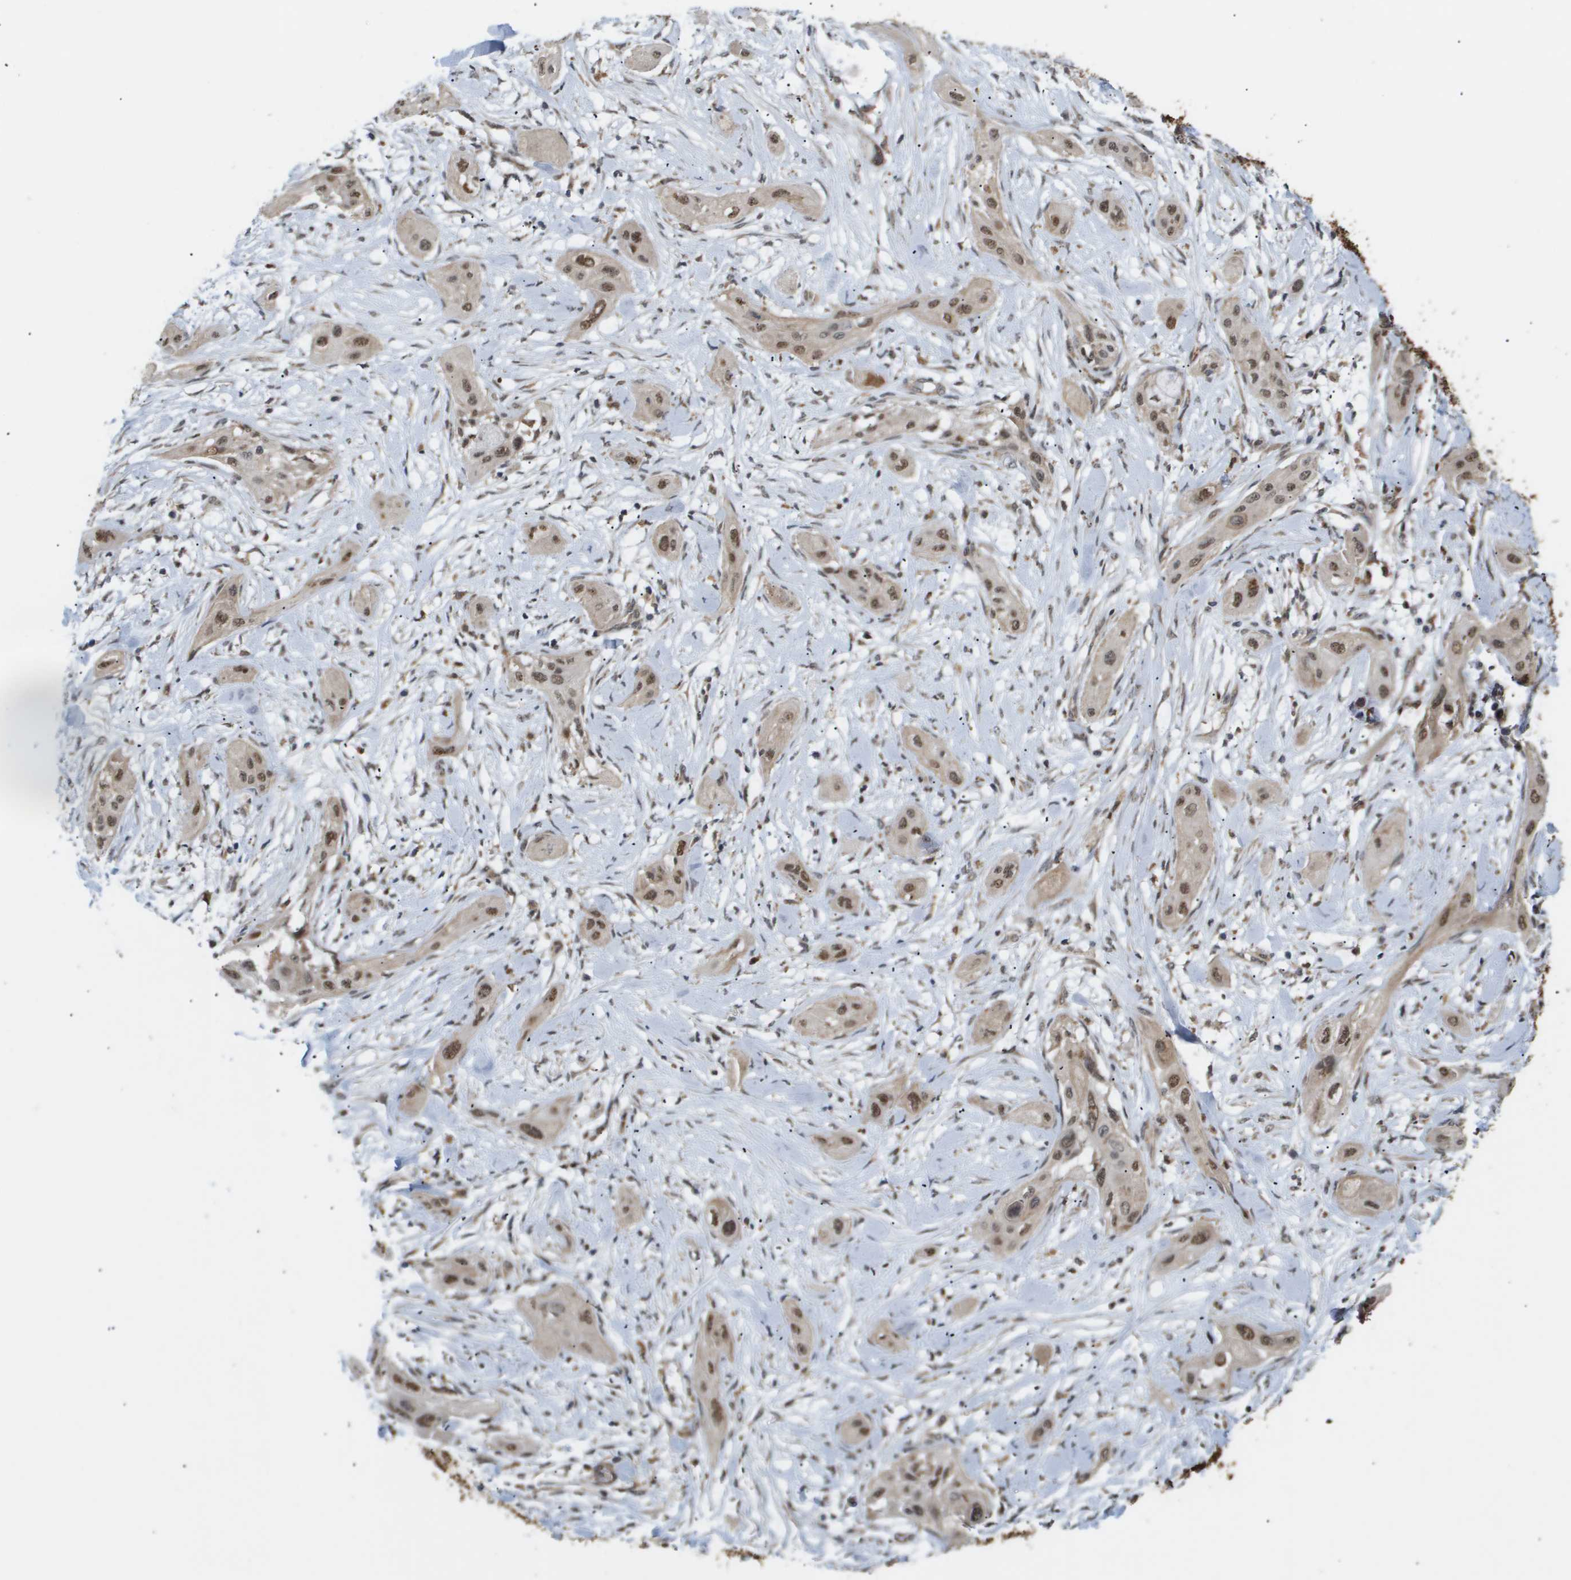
{"staining": {"intensity": "moderate", "quantity": ">75%", "location": "cytoplasmic/membranous,nuclear"}, "tissue": "lung cancer", "cell_type": "Tumor cells", "image_type": "cancer", "snomed": [{"axis": "morphology", "description": "Squamous cell carcinoma, NOS"}, {"axis": "topography", "description": "Lung"}], "caption": "Brown immunohistochemical staining in human squamous cell carcinoma (lung) shows moderate cytoplasmic/membranous and nuclear staining in about >75% of tumor cells. (Brightfield microscopy of DAB IHC at high magnification).", "gene": "PDGFB", "patient": {"sex": "female", "age": 47}}